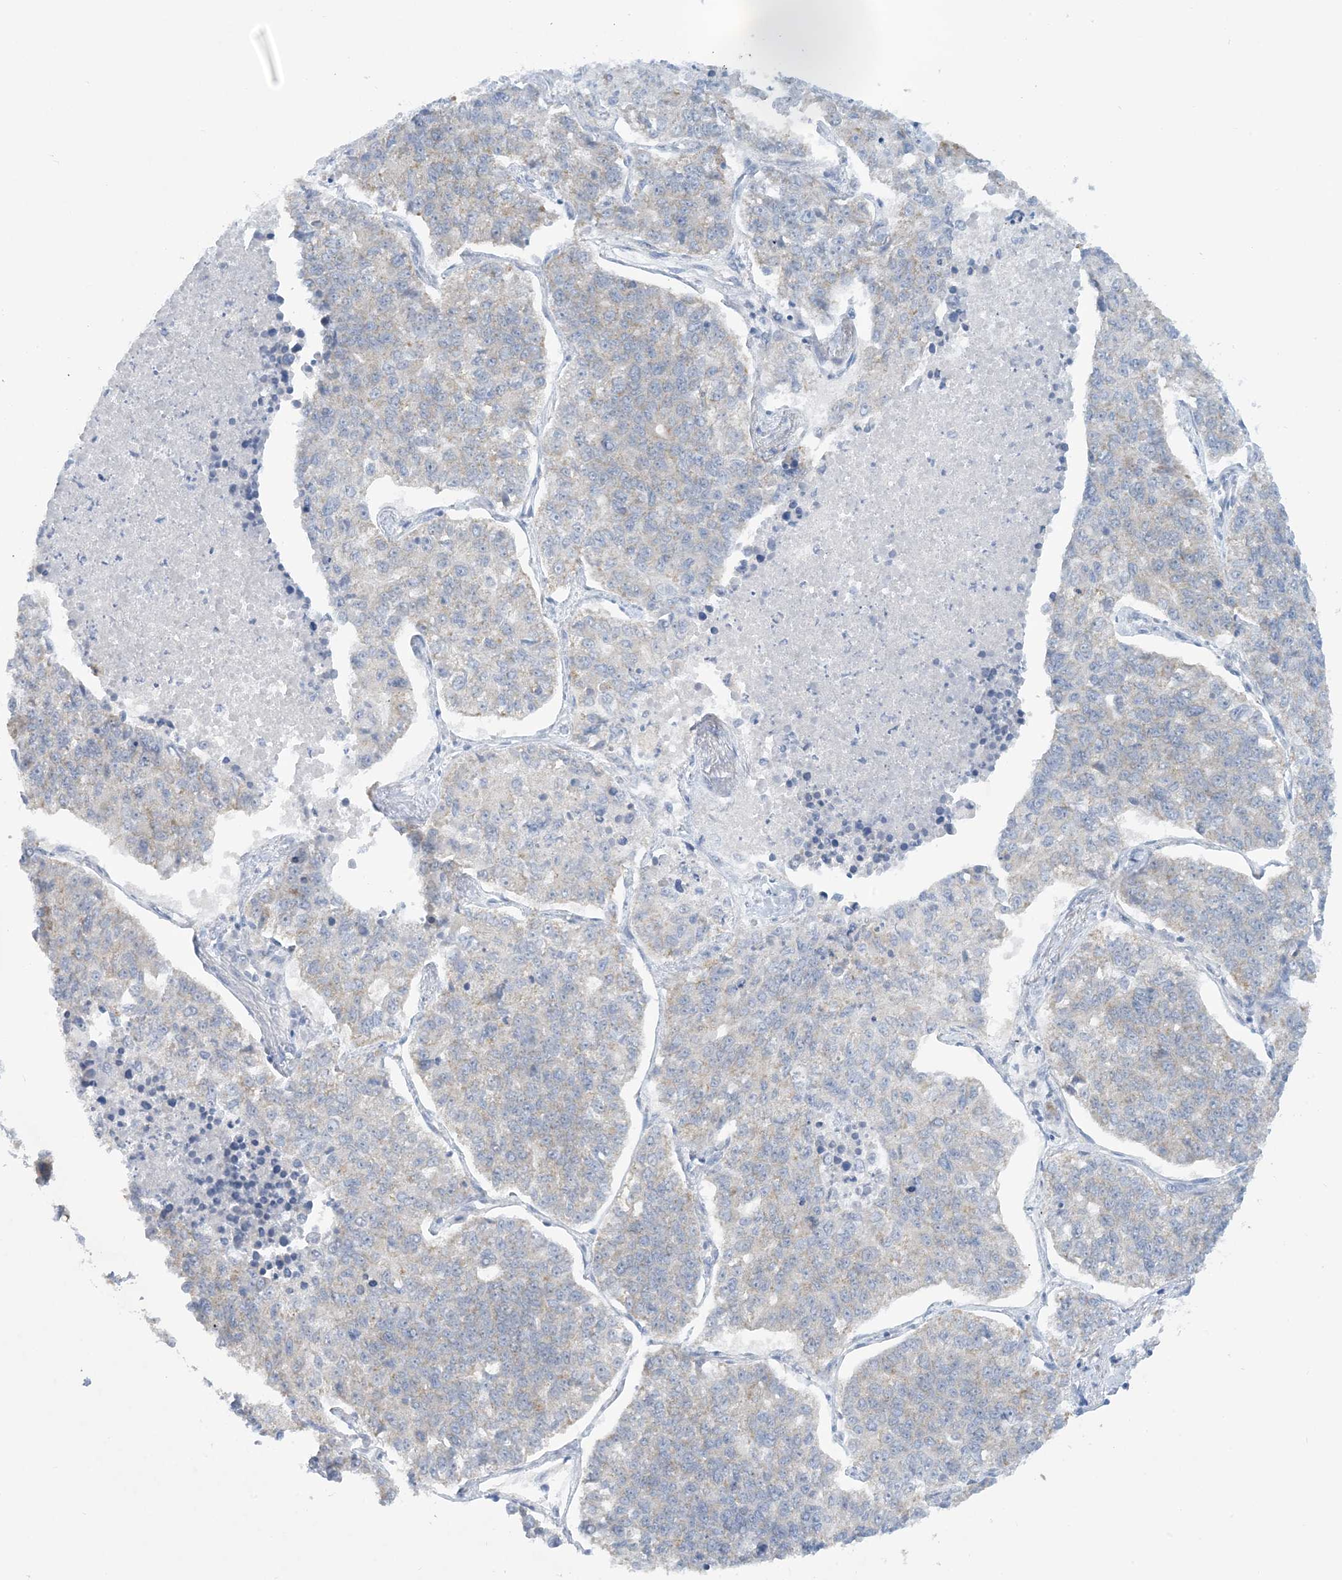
{"staining": {"intensity": "negative", "quantity": "none", "location": "none"}, "tissue": "lung cancer", "cell_type": "Tumor cells", "image_type": "cancer", "snomed": [{"axis": "morphology", "description": "Adenocarcinoma, NOS"}, {"axis": "topography", "description": "Lung"}], "caption": "This is an immunohistochemistry (IHC) photomicrograph of adenocarcinoma (lung). There is no positivity in tumor cells.", "gene": "MRPS18A", "patient": {"sex": "male", "age": 49}}